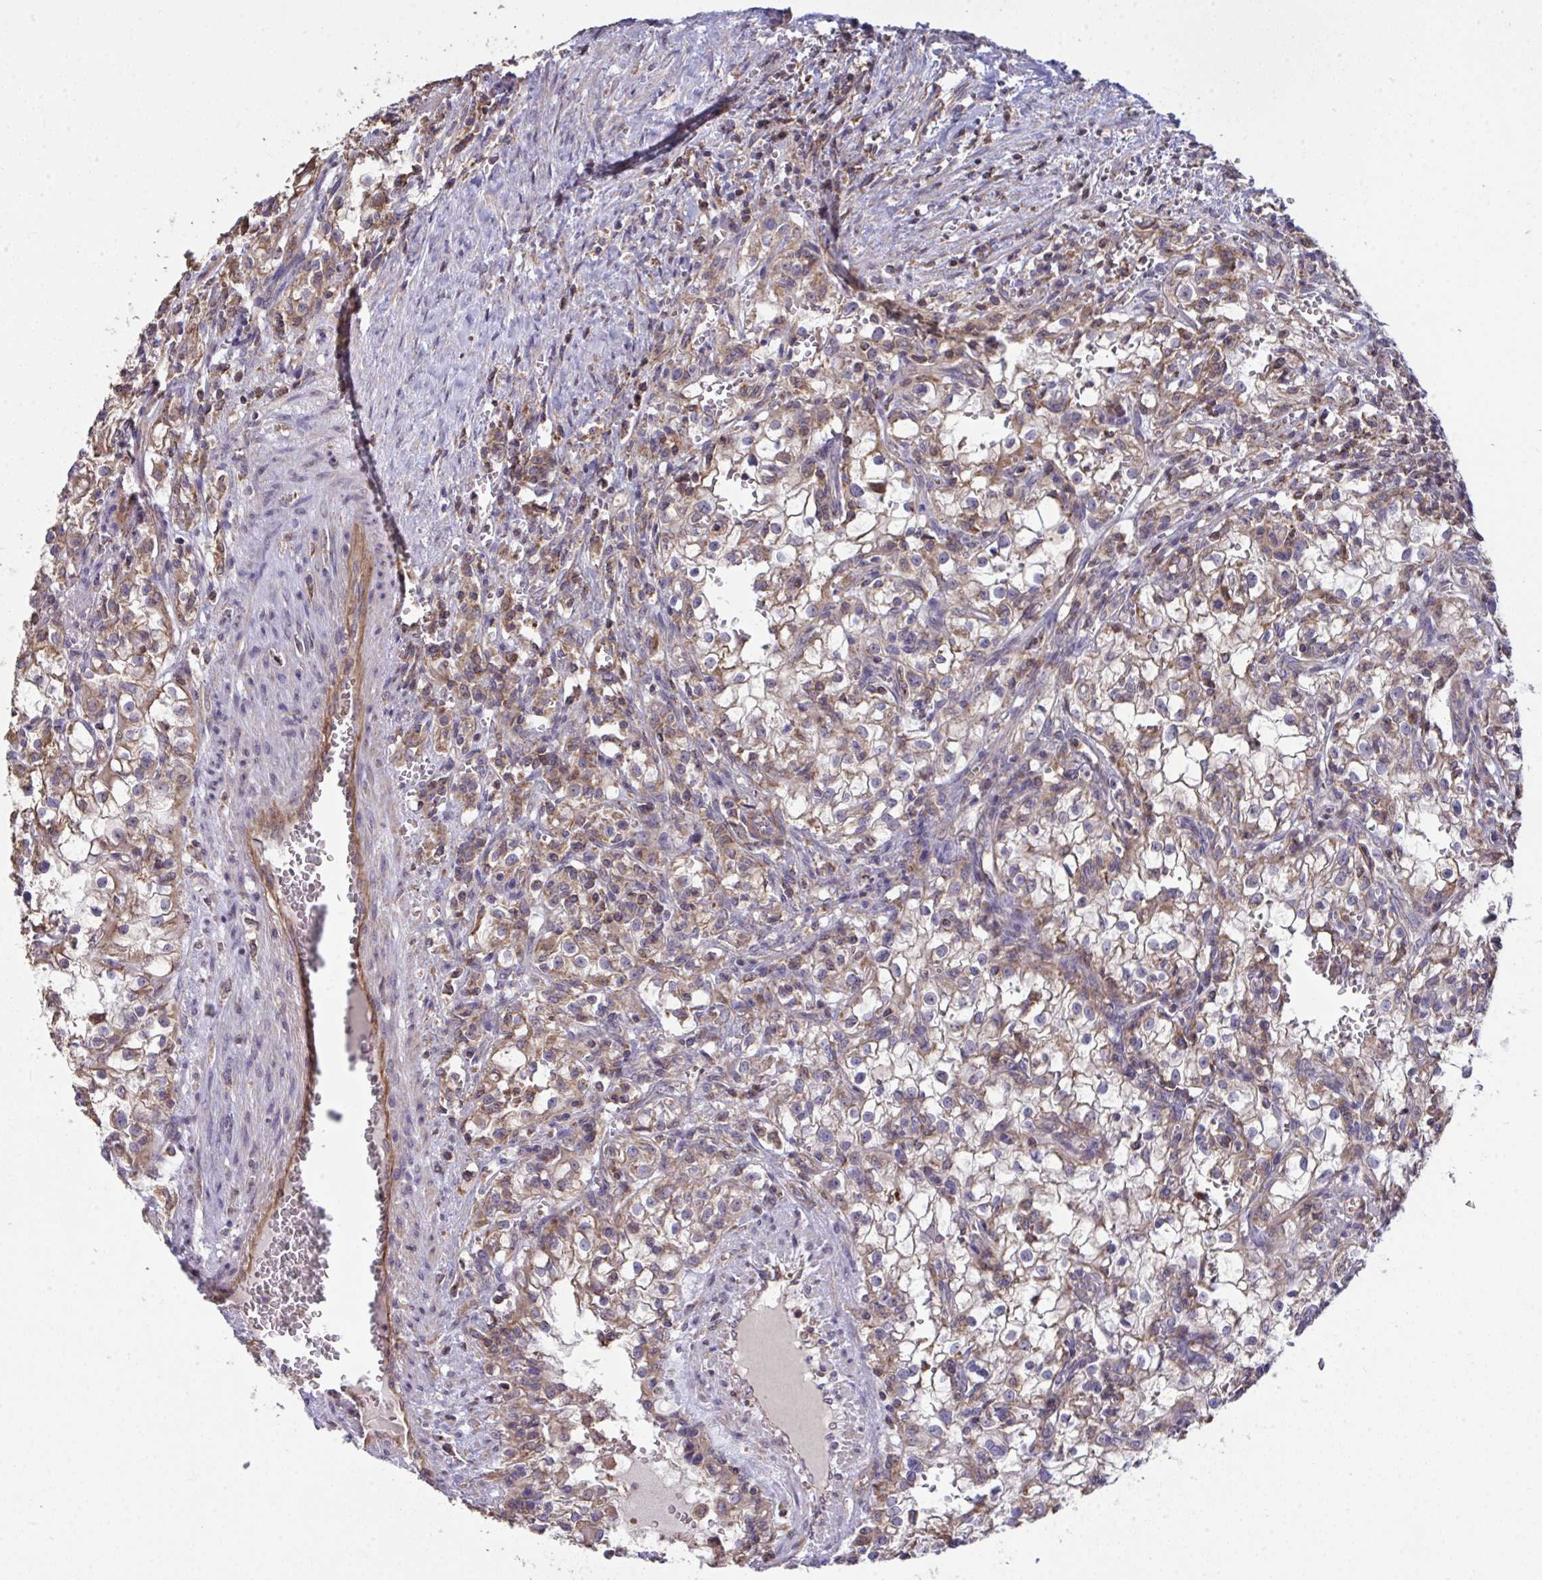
{"staining": {"intensity": "weak", "quantity": "25%-75%", "location": "cytoplasmic/membranous"}, "tissue": "renal cancer", "cell_type": "Tumor cells", "image_type": "cancer", "snomed": [{"axis": "morphology", "description": "Adenocarcinoma, NOS"}, {"axis": "topography", "description": "Kidney"}], "caption": "High-magnification brightfield microscopy of renal adenocarcinoma stained with DAB (3,3'-diaminobenzidine) (brown) and counterstained with hematoxylin (blue). tumor cells exhibit weak cytoplasmic/membranous expression is present in approximately25%-75% of cells. Ihc stains the protein of interest in brown and the nuclei are stained blue.", "gene": "PPM1H", "patient": {"sex": "female", "age": 74}}